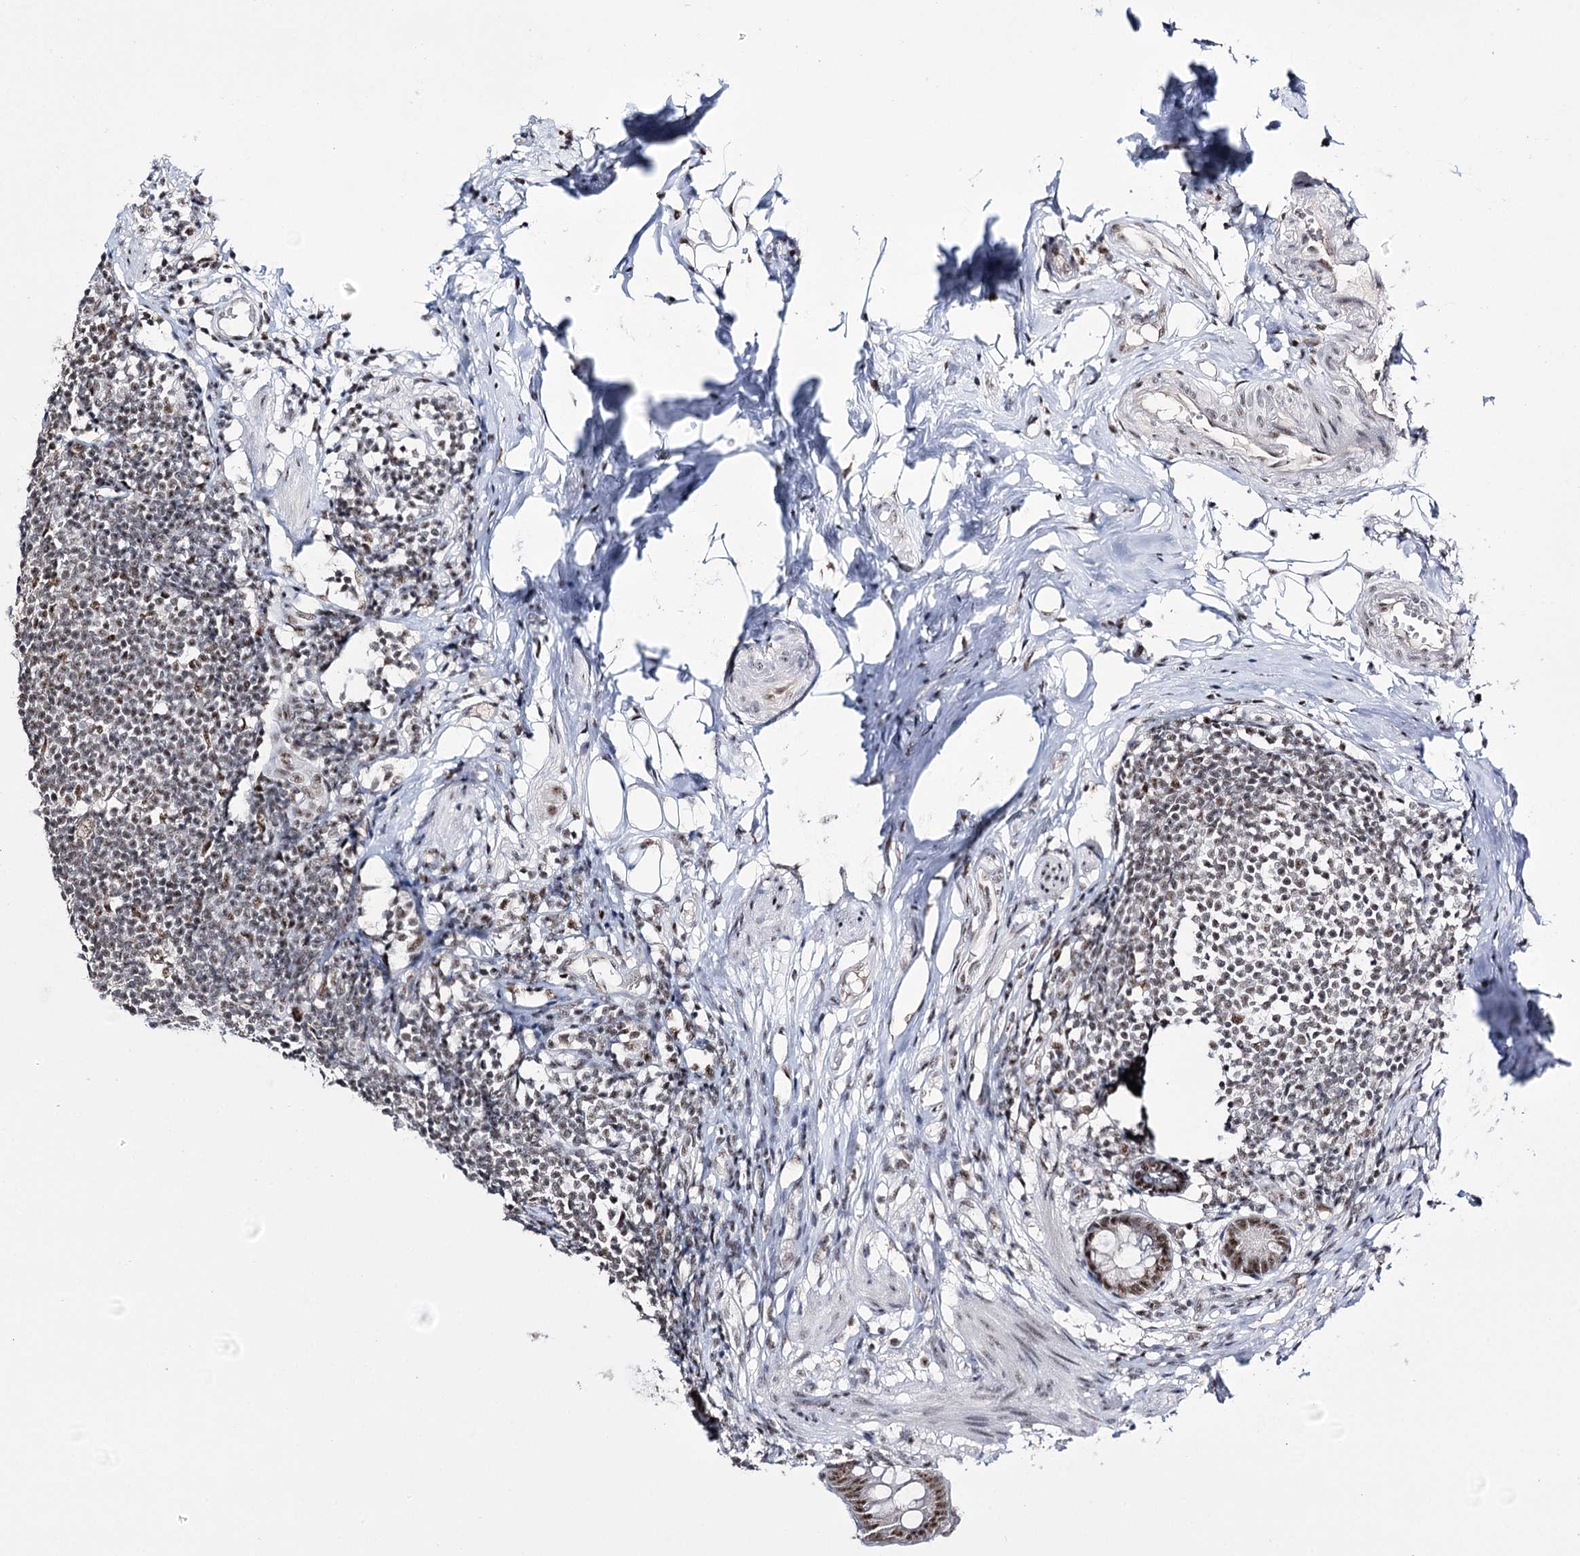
{"staining": {"intensity": "moderate", "quantity": ">75%", "location": "nuclear"}, "tissue": "appendix", "cell_type": "Glandular cells", "image_type": "normal", "snomed": [{"axis": "morphology", "description": "Normal tissue, NOS"}, {"axis": "topography", "description": "Appendix"}], "caption": "Normal appendix exhibits moderate nuclear expression in about >75% of glandular cells, visualized by immunohistochemistry.", "gene": "PRPF40A", "patient": {"sex": "female", "age": 62}}